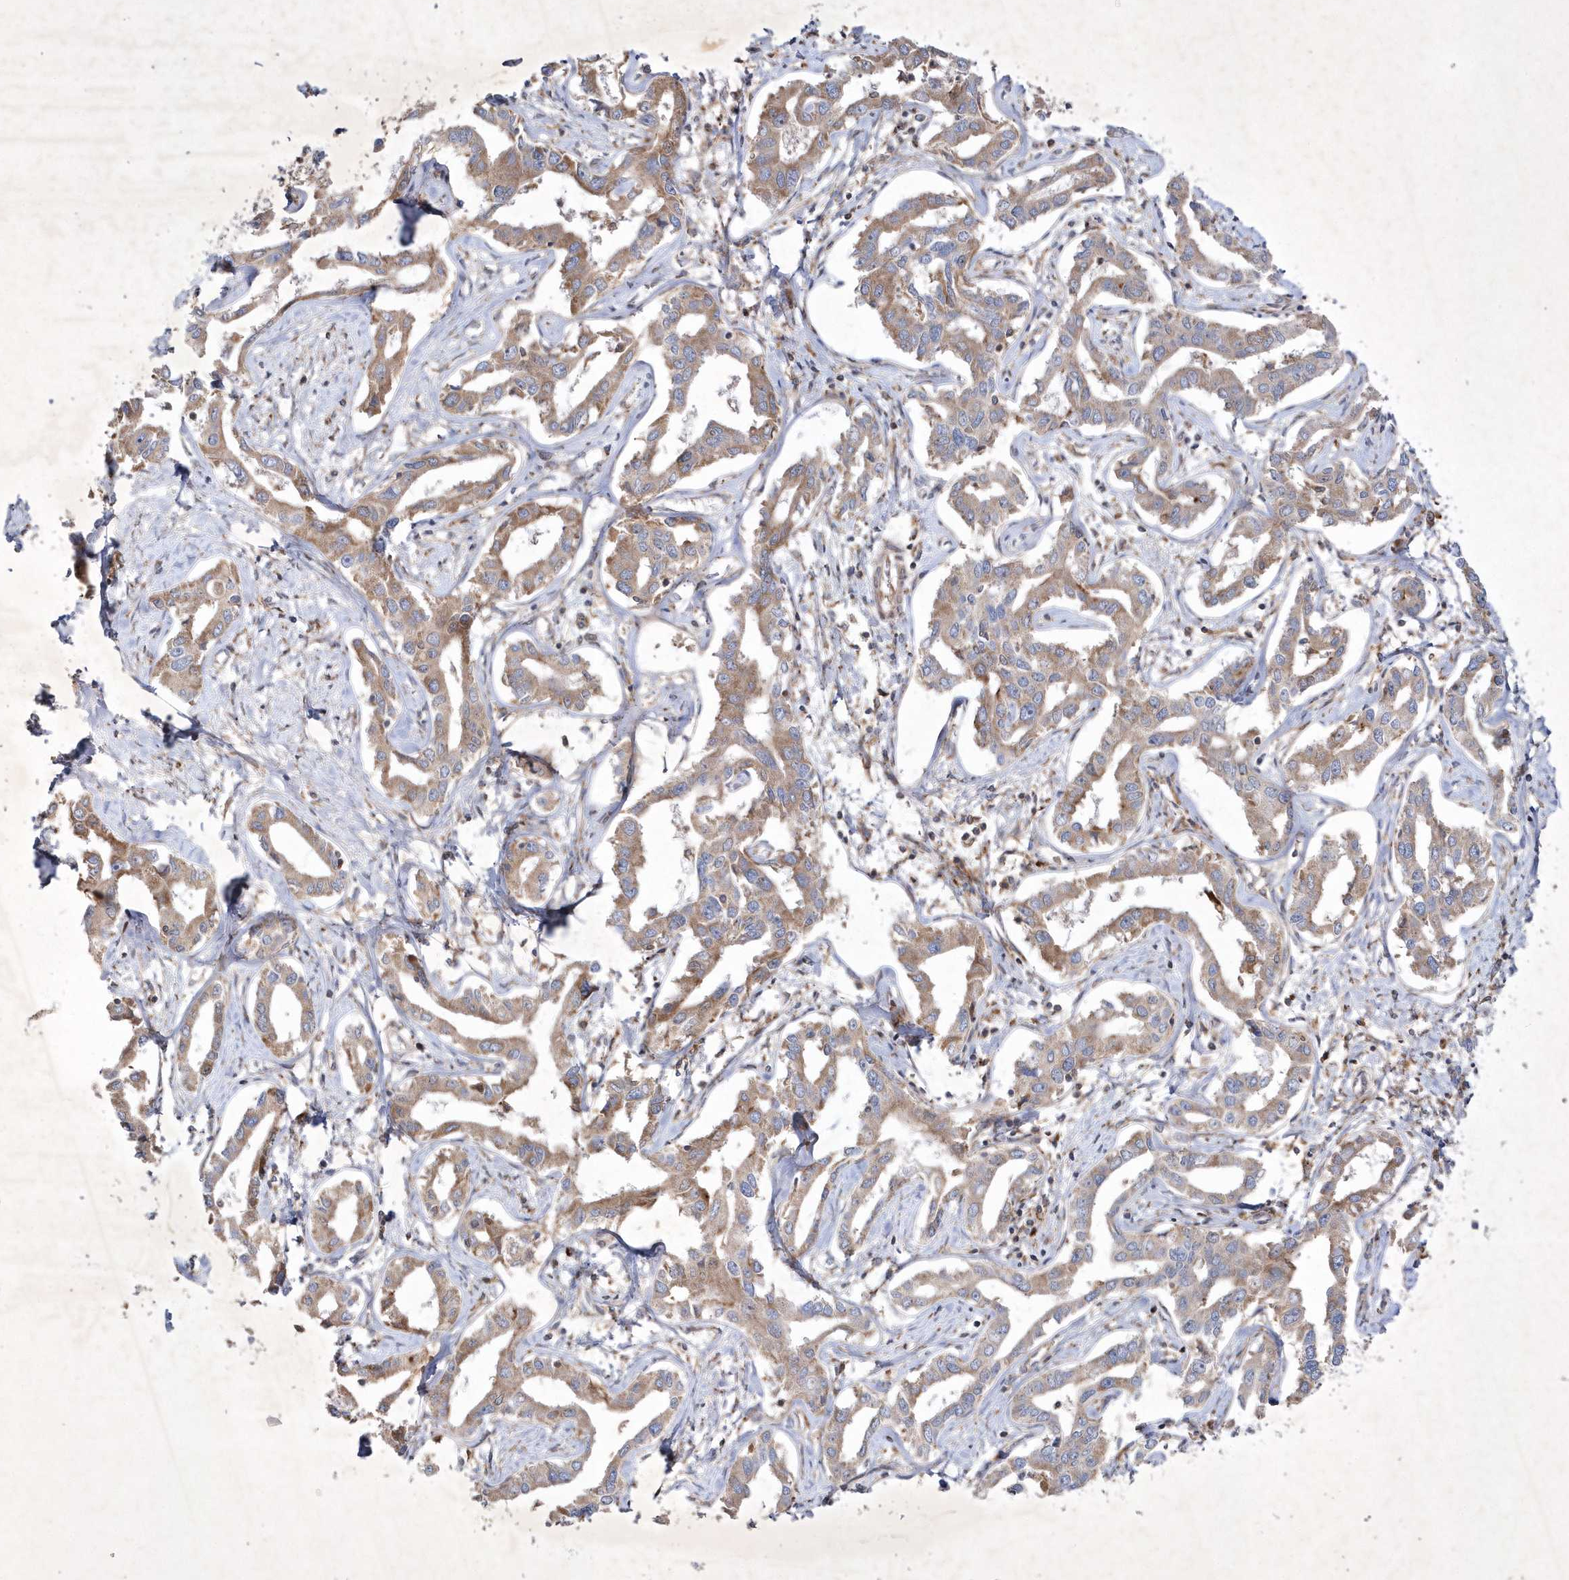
{"staining": {"intensity": "moderate", "quantity": ">75%", "location": "cytoplasmic/membranous"}, "tissue": "liver cancer", "cell_type": "Tumor cells", "image_type": "cancer", "snomed": [{"axis": "morphology", "description": "Cholangiocarcinoma"}, {"axis": "topography", "description": "Liver"}], "caption": "Protein staining of liver cholangiocarcinoma tissue exhibits moderate cytoplasmic/membranous staining in approximately >75% of tumor cells. The protein of interest is shown in brown color, while the nuclei are stained blue.", "gene": "OPA1", "patient": {"sex": "male", "age": 59}}